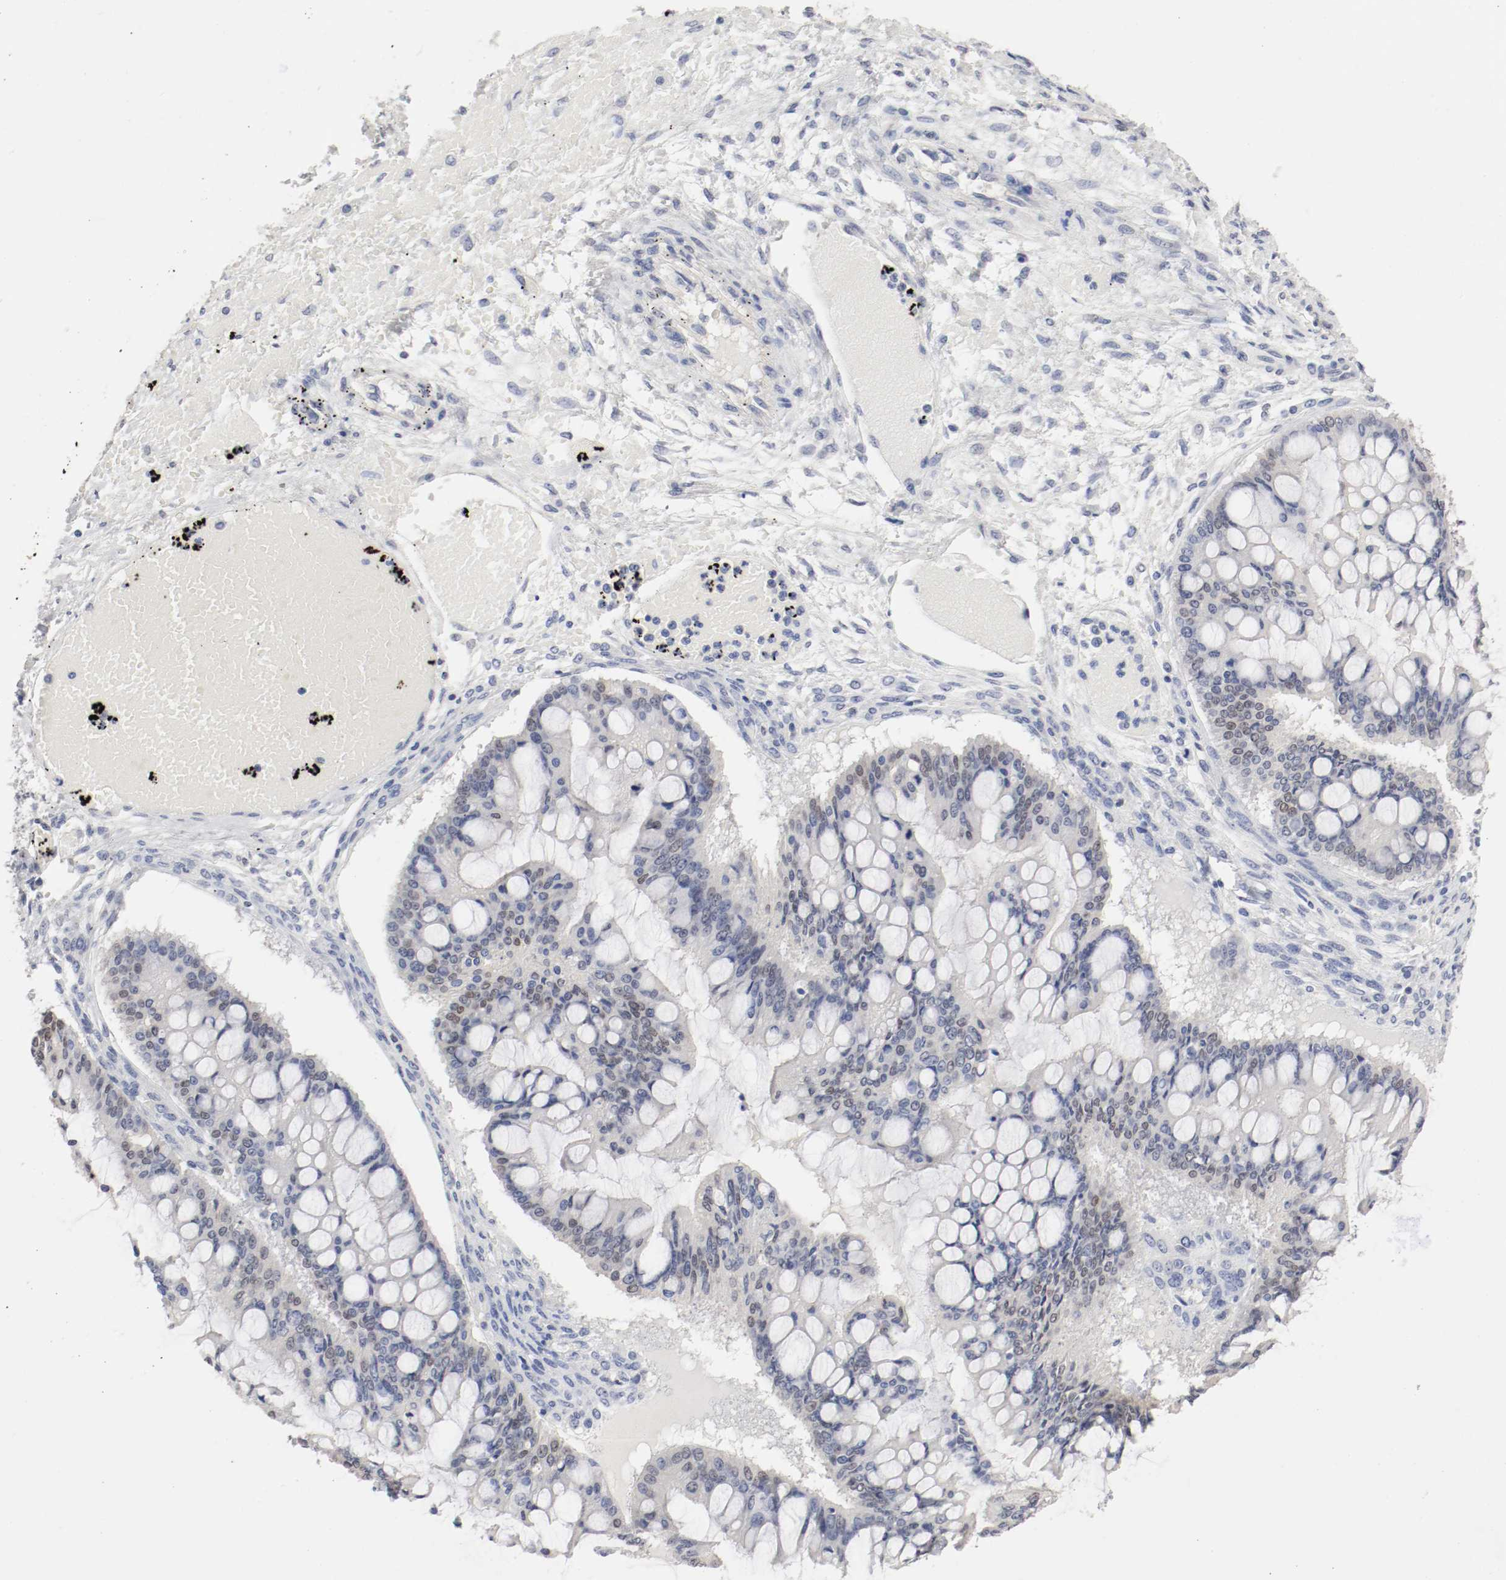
{"staining": {"intensity": "weak", "quantity": "<25%", "location": "nuclear"}, "tissue": "ovarian cancer", "cell_type": "Tumor cells", "image_type": "cancer", "snomed": [{"axis": "morphology", "description": "Cystadenocarcinoma, mucinous, NOS"}, {"axis": "topography", "description": "Ovary"}], "caption": "The image displays no significant expression in tumor cells of ovarian mucinous cystadenocarcinoma.", "gene": "FOSL2", "patient": {"sex": "female", "age": 73}}